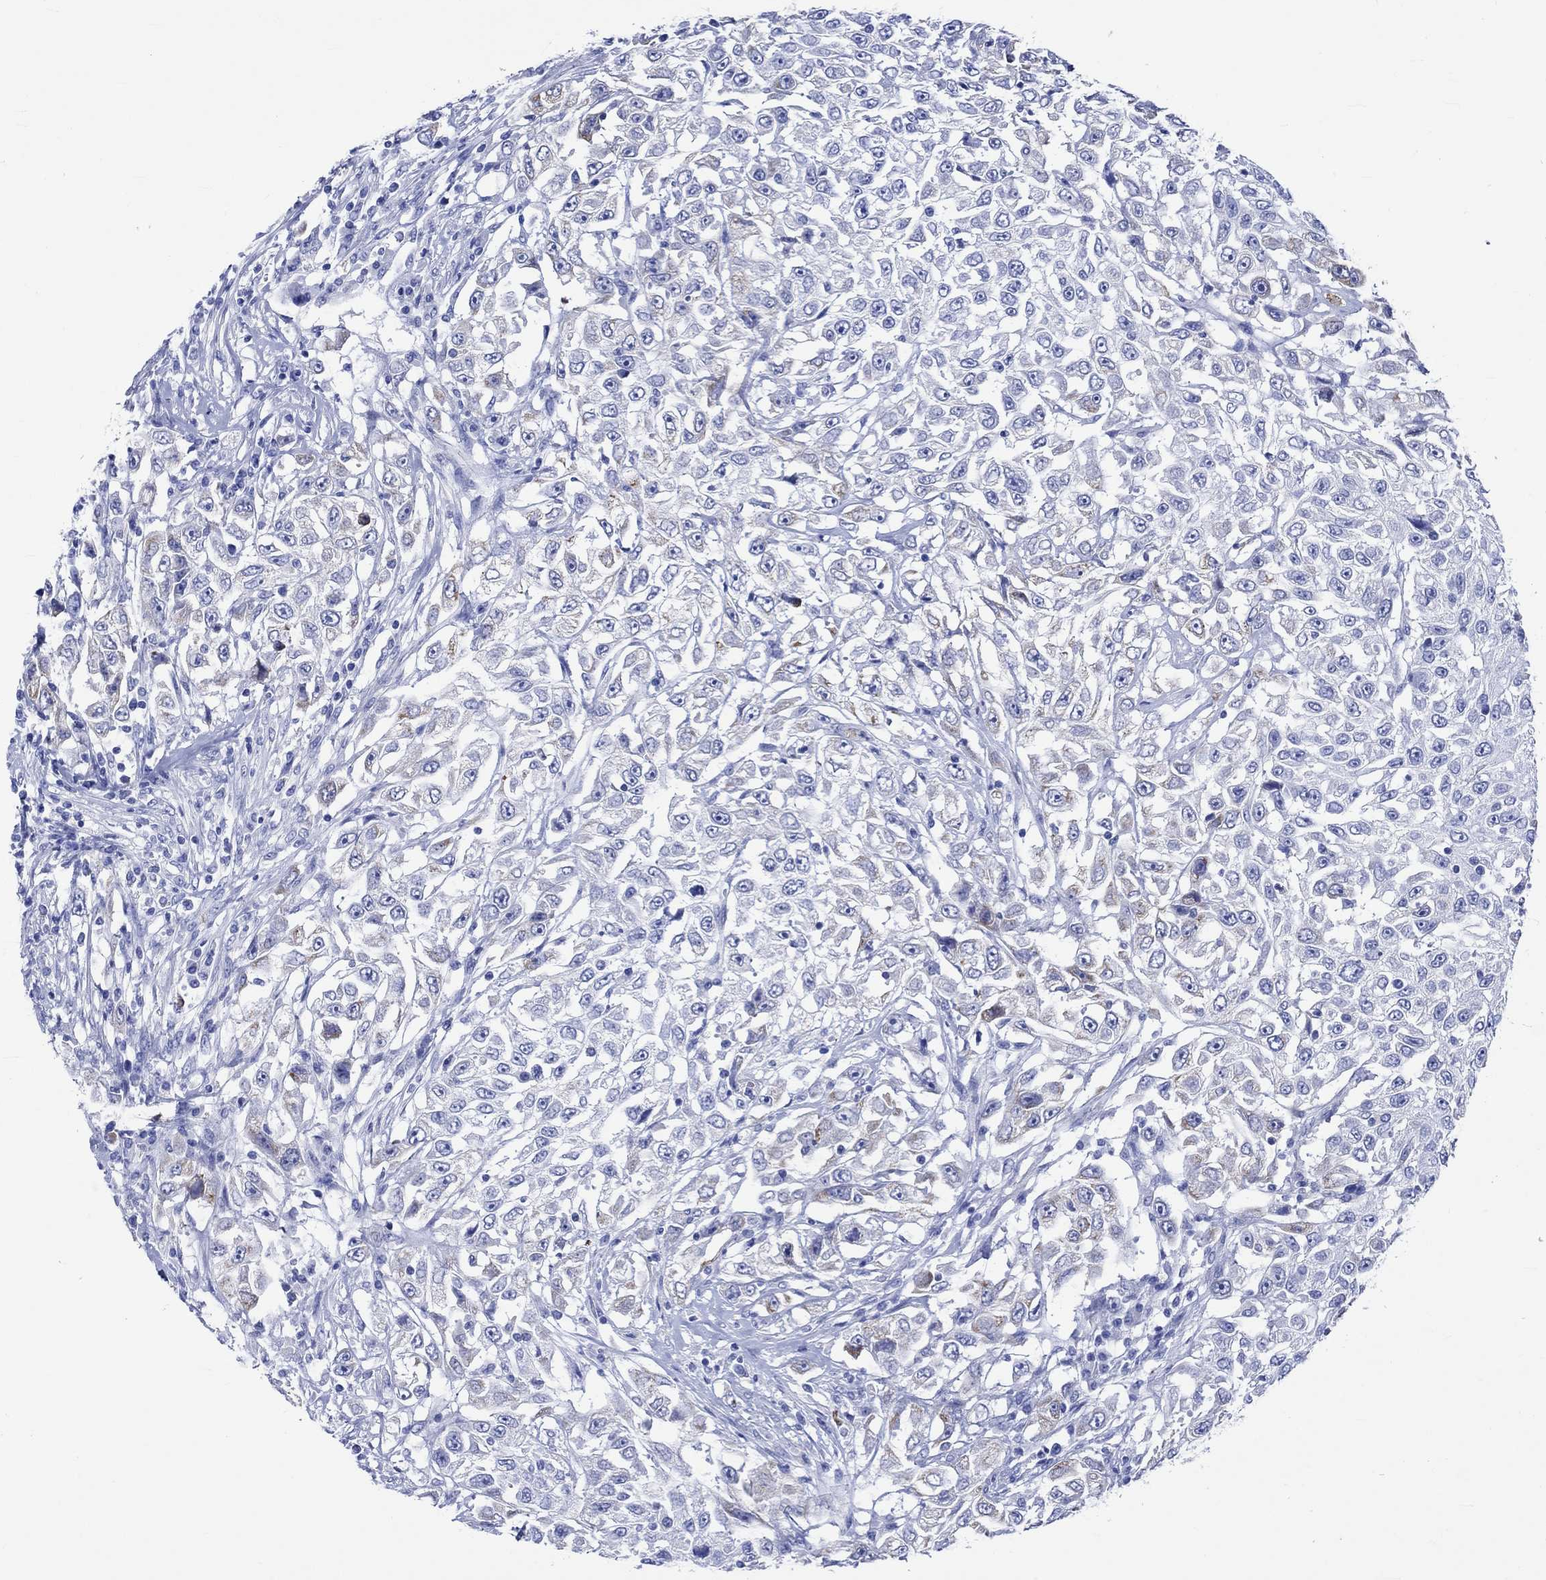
{"staining": {"intensity": "negative", "quantity": "none", "location": "none"}, "tissue": "urothelial cancer", "cell_type": "Tumor cells", "image_type": "cancer", "snomed": [{"axis": "morphology", "description": "Urothelial carcinoma, High grade"}, {"axis": "topography", "description": "Urinary bladder"}], "caption": "This is an immunohistochemistry (IHC) histopathology image of high-grade urothelial carcinoma. There is no expression in tumor cells.", "gene": "KLHL33", "patient": {"sex": "female", "age": 56}}